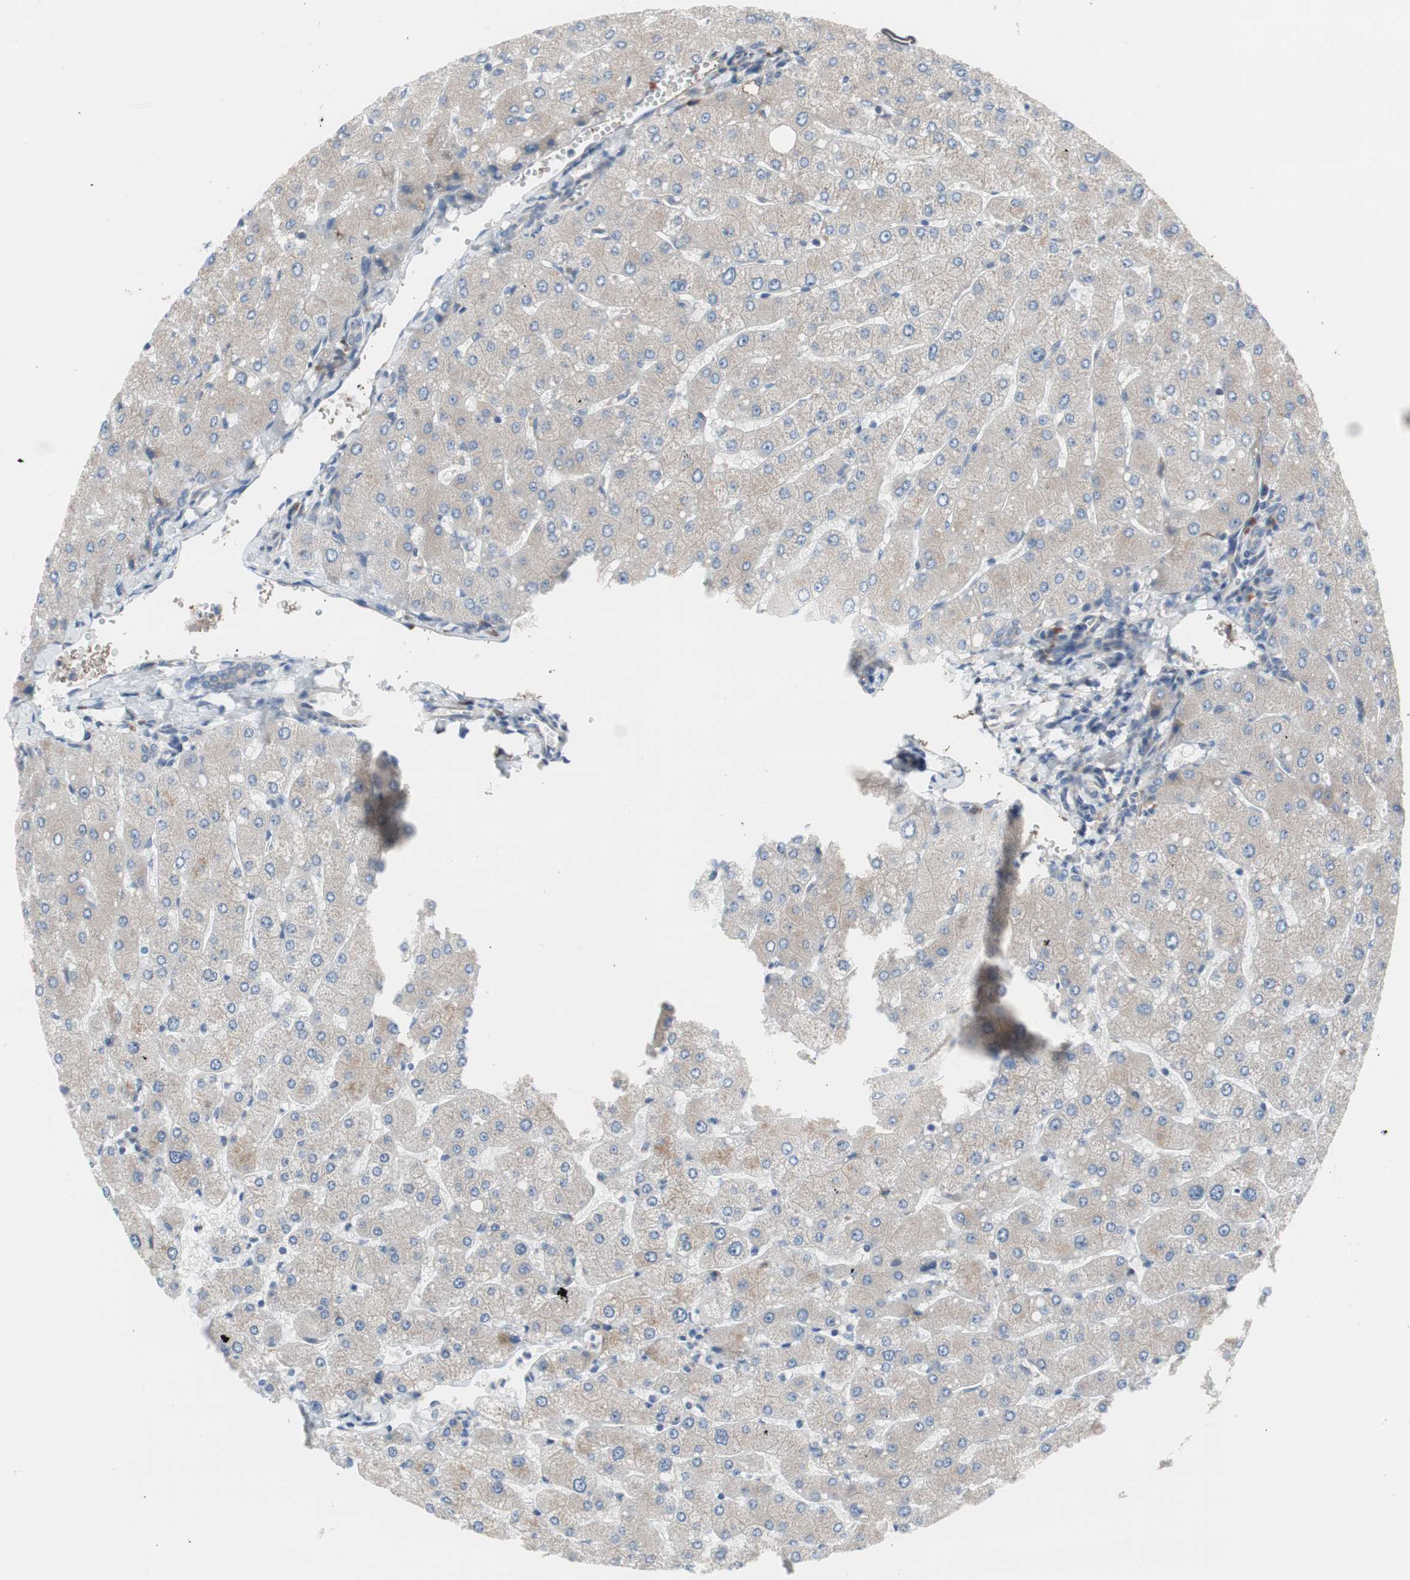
{"staining": {"intensity": "negative", "quantity": "none", "location": "none"}, "tissue": "liver", "cell_type": "Cholangiocytes", "image_type": "normal", "snomed": [{"axis": "morphology", "description": "Normal tissue, NOS"}, {"axis": "topography", "description": "Liver"}], "caption": "Immunohistochemistry of benign liver reveals no positivity in cholangiocytes.", "gene": "KANSL1", "patient": {"sex": "male", "age": 55}}